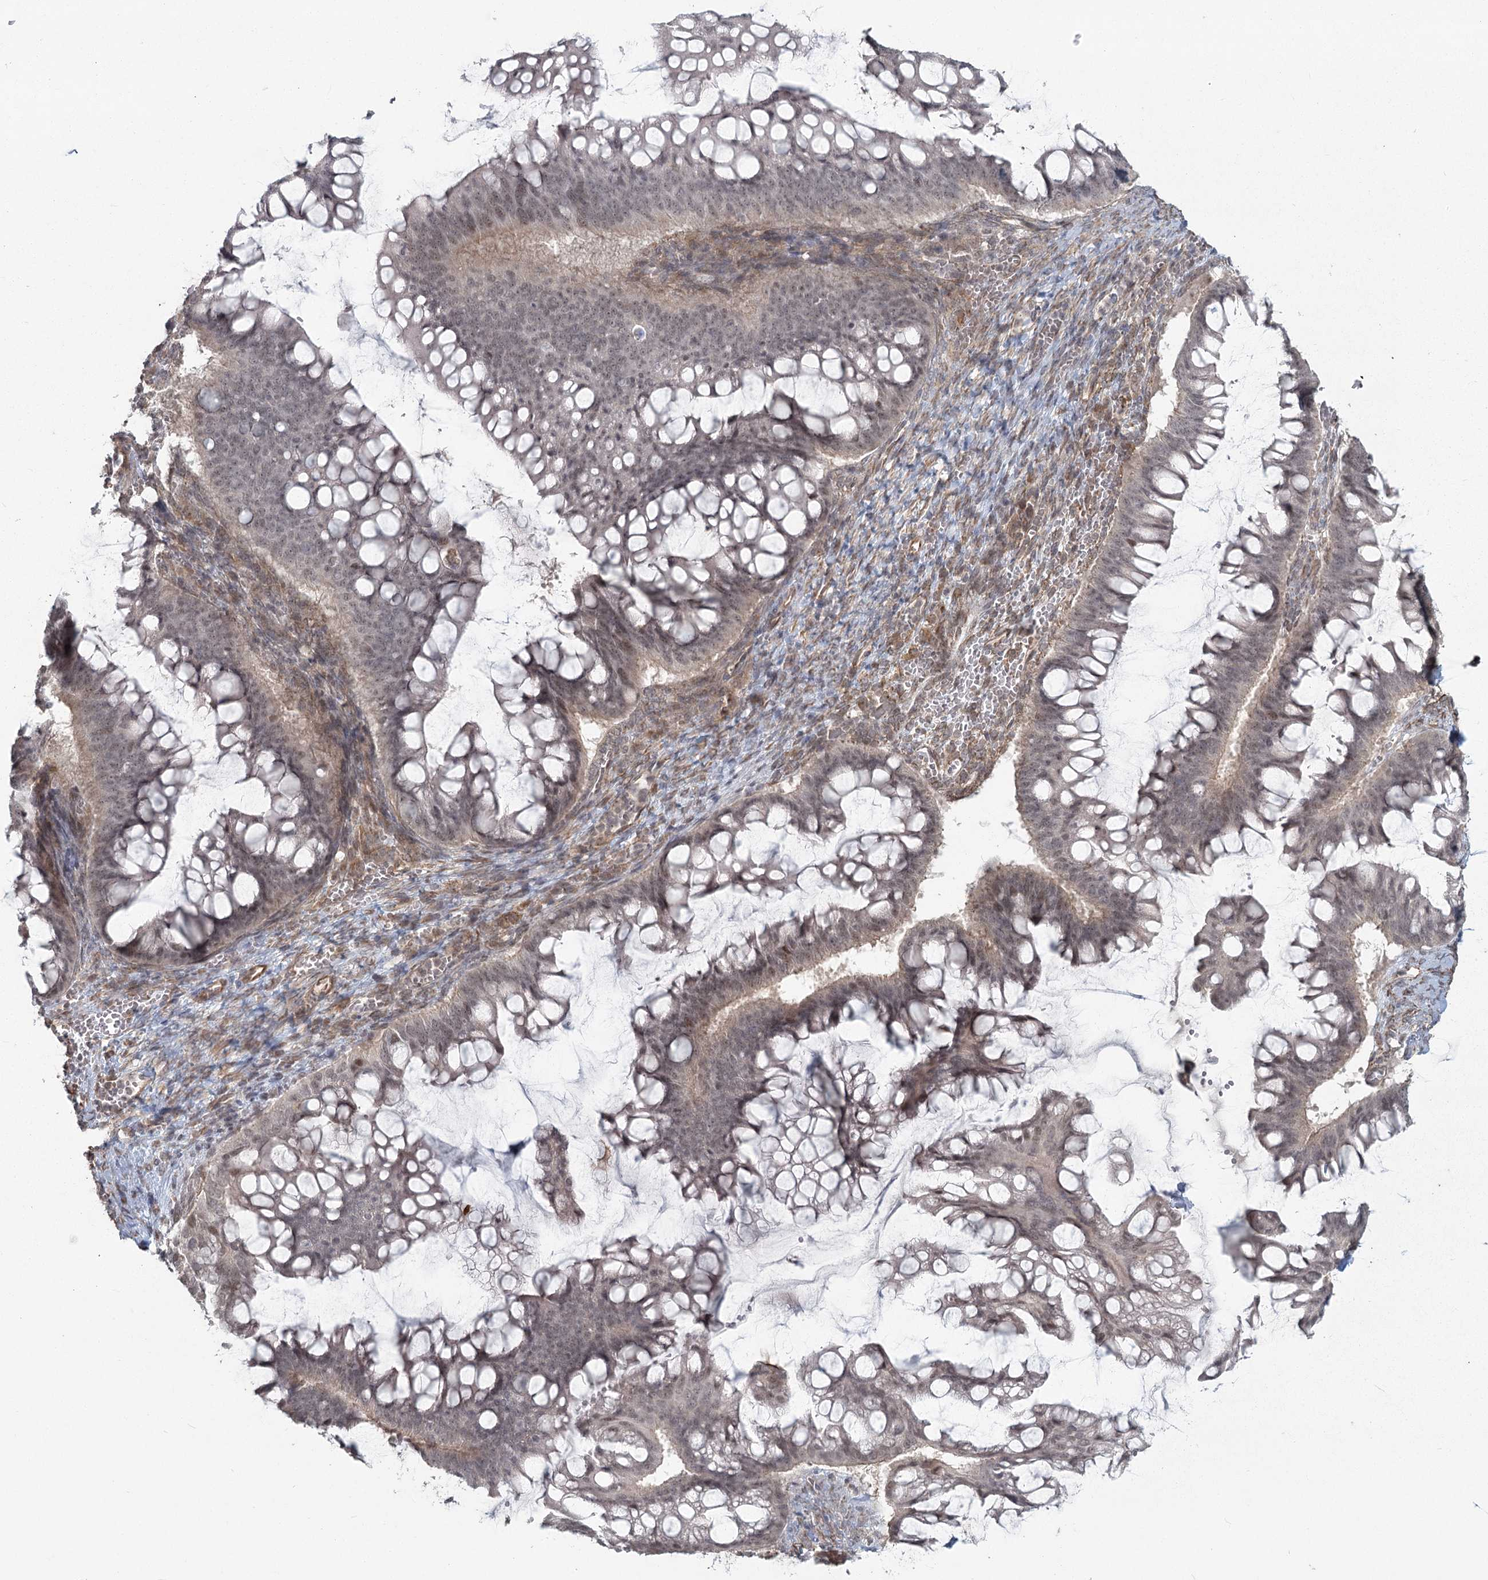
{"staining": {"intensity": "weak", "quantity": ">75%", "location": "nuclear"}, "tissue": "ovarian cancer", "cell_type": "Tumor cells", "image_type": "cancer", "snomed": [{"axis": "morphology", "description": "Cystadenocarcinoma, mucinous, NOS"}, {"axis": "topography", "description": "Ovary"}], "caption": "IHC image of ovarian cancer (mucinous cystadenocarcinoma) stained for a protein (brown), which displays low levels of weak nuclear positivity in approximately >75% of tumor cells.", "gene": "AP2M1", "patient": {"sex": "female", "age": 73}}